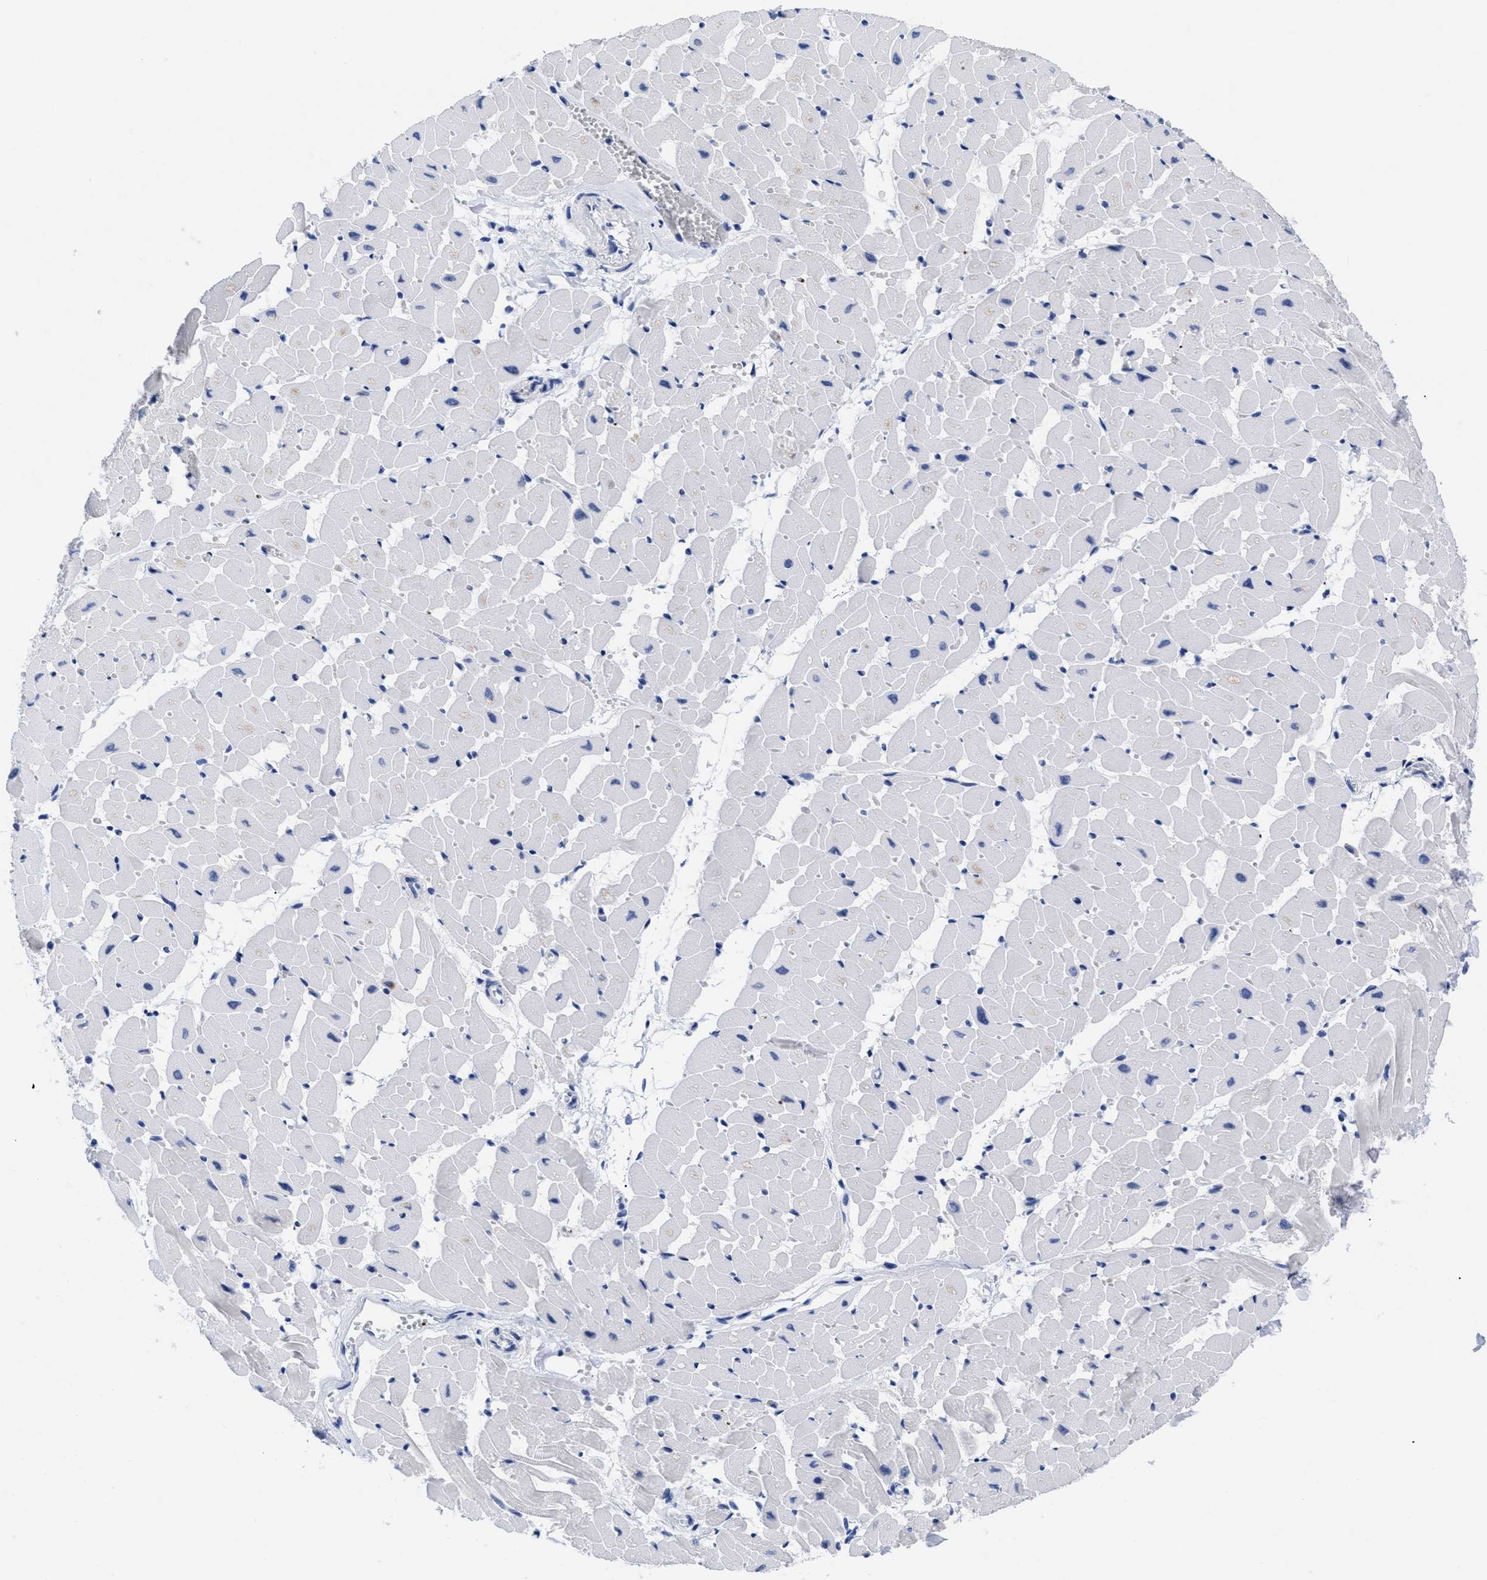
{"staining": {"intensity": "weak", "quantity": "25%-75%", "location": "cytoplasmic/membranous"}, "tissue": "heart muscle", "cell_type": "Cardiomyocytes", "image_type": "normal", "snomed": [{"axis": "morphology", "description": "Normal tissue, NOS"}, {"axis": "topography", "description": "Heart"}], "caption": "Brown immunohistochemical staining in unremarkable heart muscle shows weak cytoplasmic/membranous positivity in about 25%-75% of cardiomyocytes. (Brightfield microscopy of DAB IHC at high magnification).", "gene": "TREML1", "patient": {"sex": "female", "age": 19}}